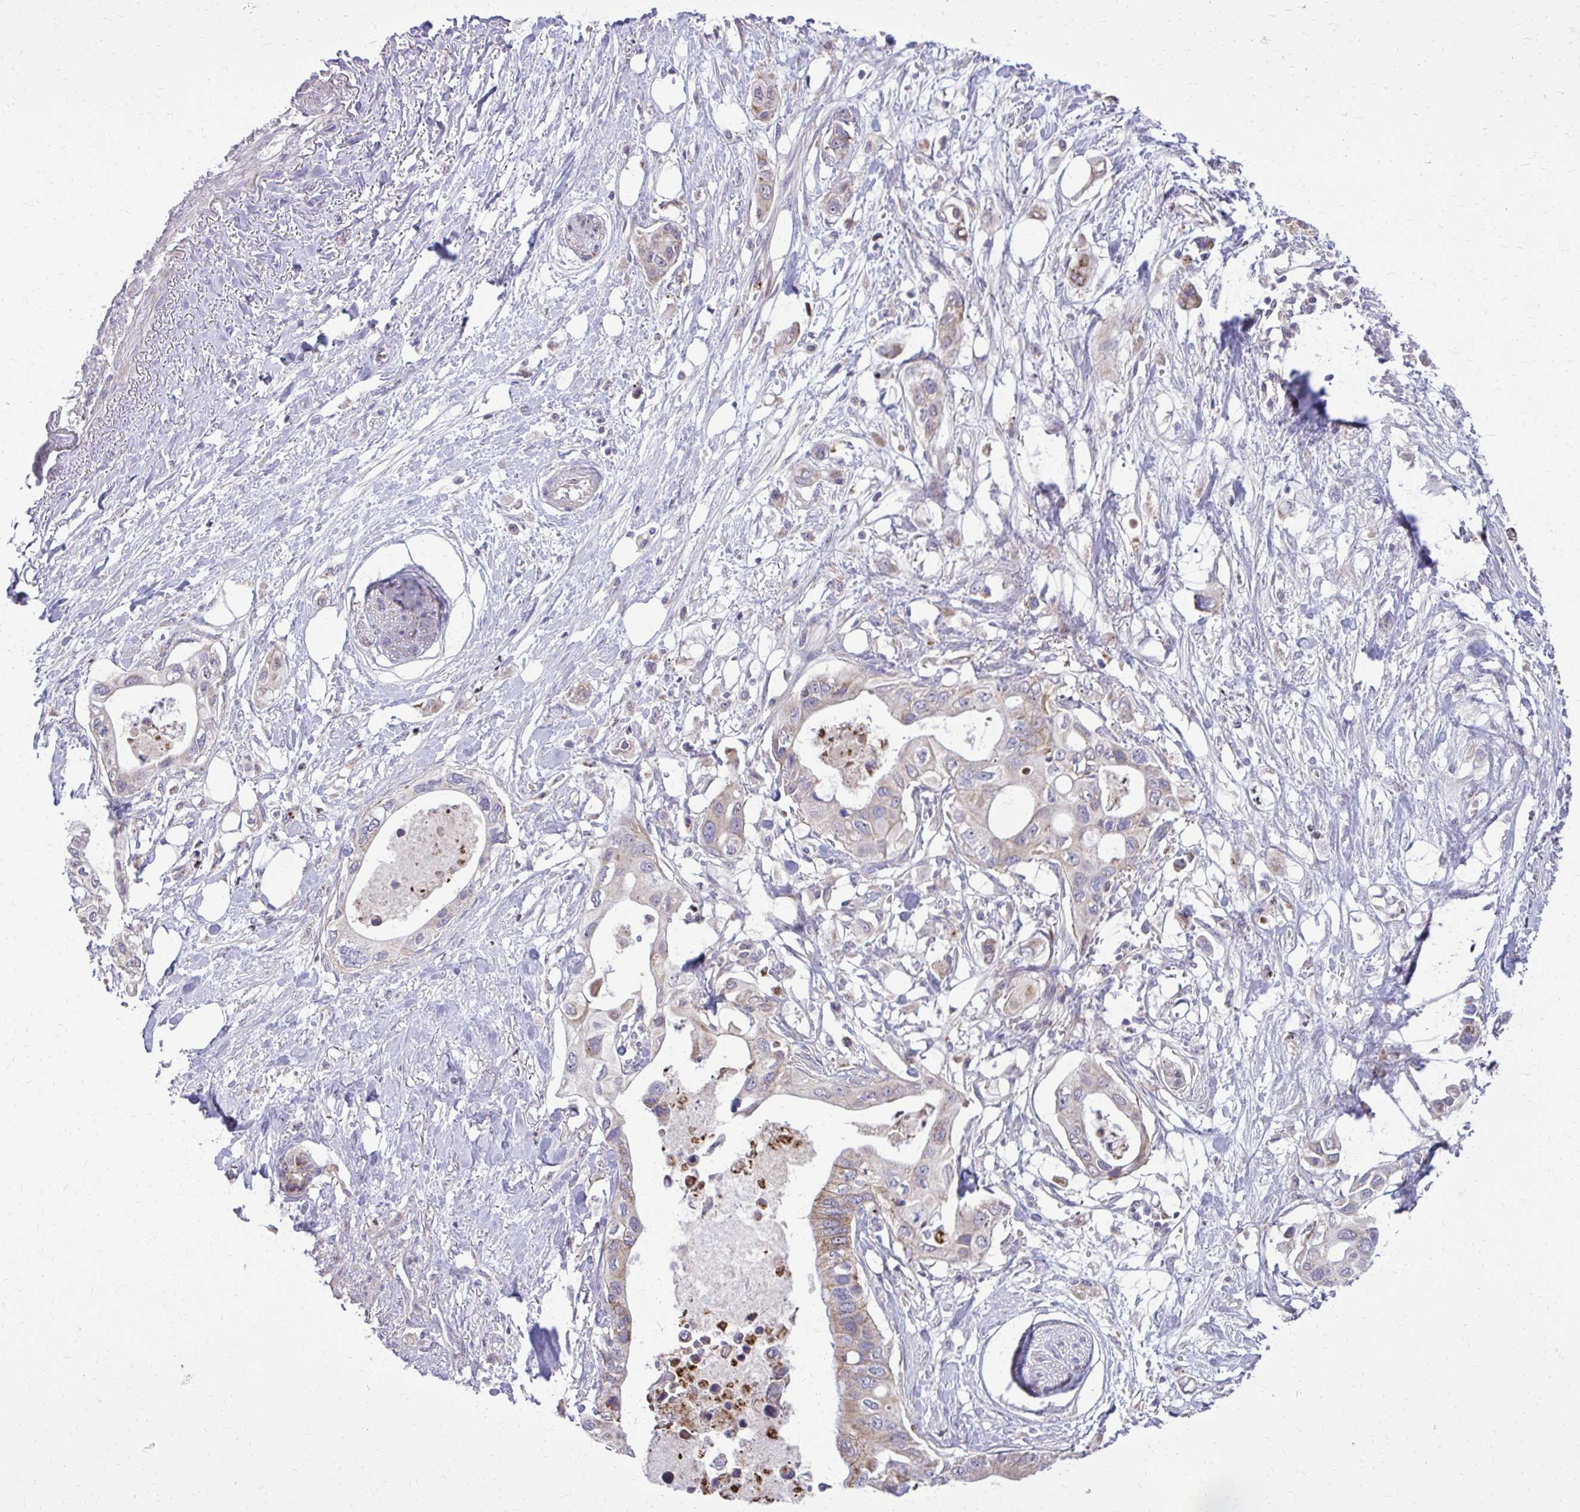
{"staining": {"intensity": "weak", "quantity": "25%-75%", "location": "cytoplasmic/membranous"}, "tissue": "pancreatic cancer", "cell_type": "Tumor cells", "image_type": "cancer", "snomed": [{"axis": "morphology", "description": "Adenocarcinoma, NOS"}, {"axis": "topography", "description": "Pancreas"}], "caption": "Immunohistochemical staining of human pancreatic cancer demonstrates low levels of weak cytoplasmic/membranous protein expression in about 25%-75% of tumor cells.", "gene": "ABCC3", "patient": {"sex": "female", "age": 63}}